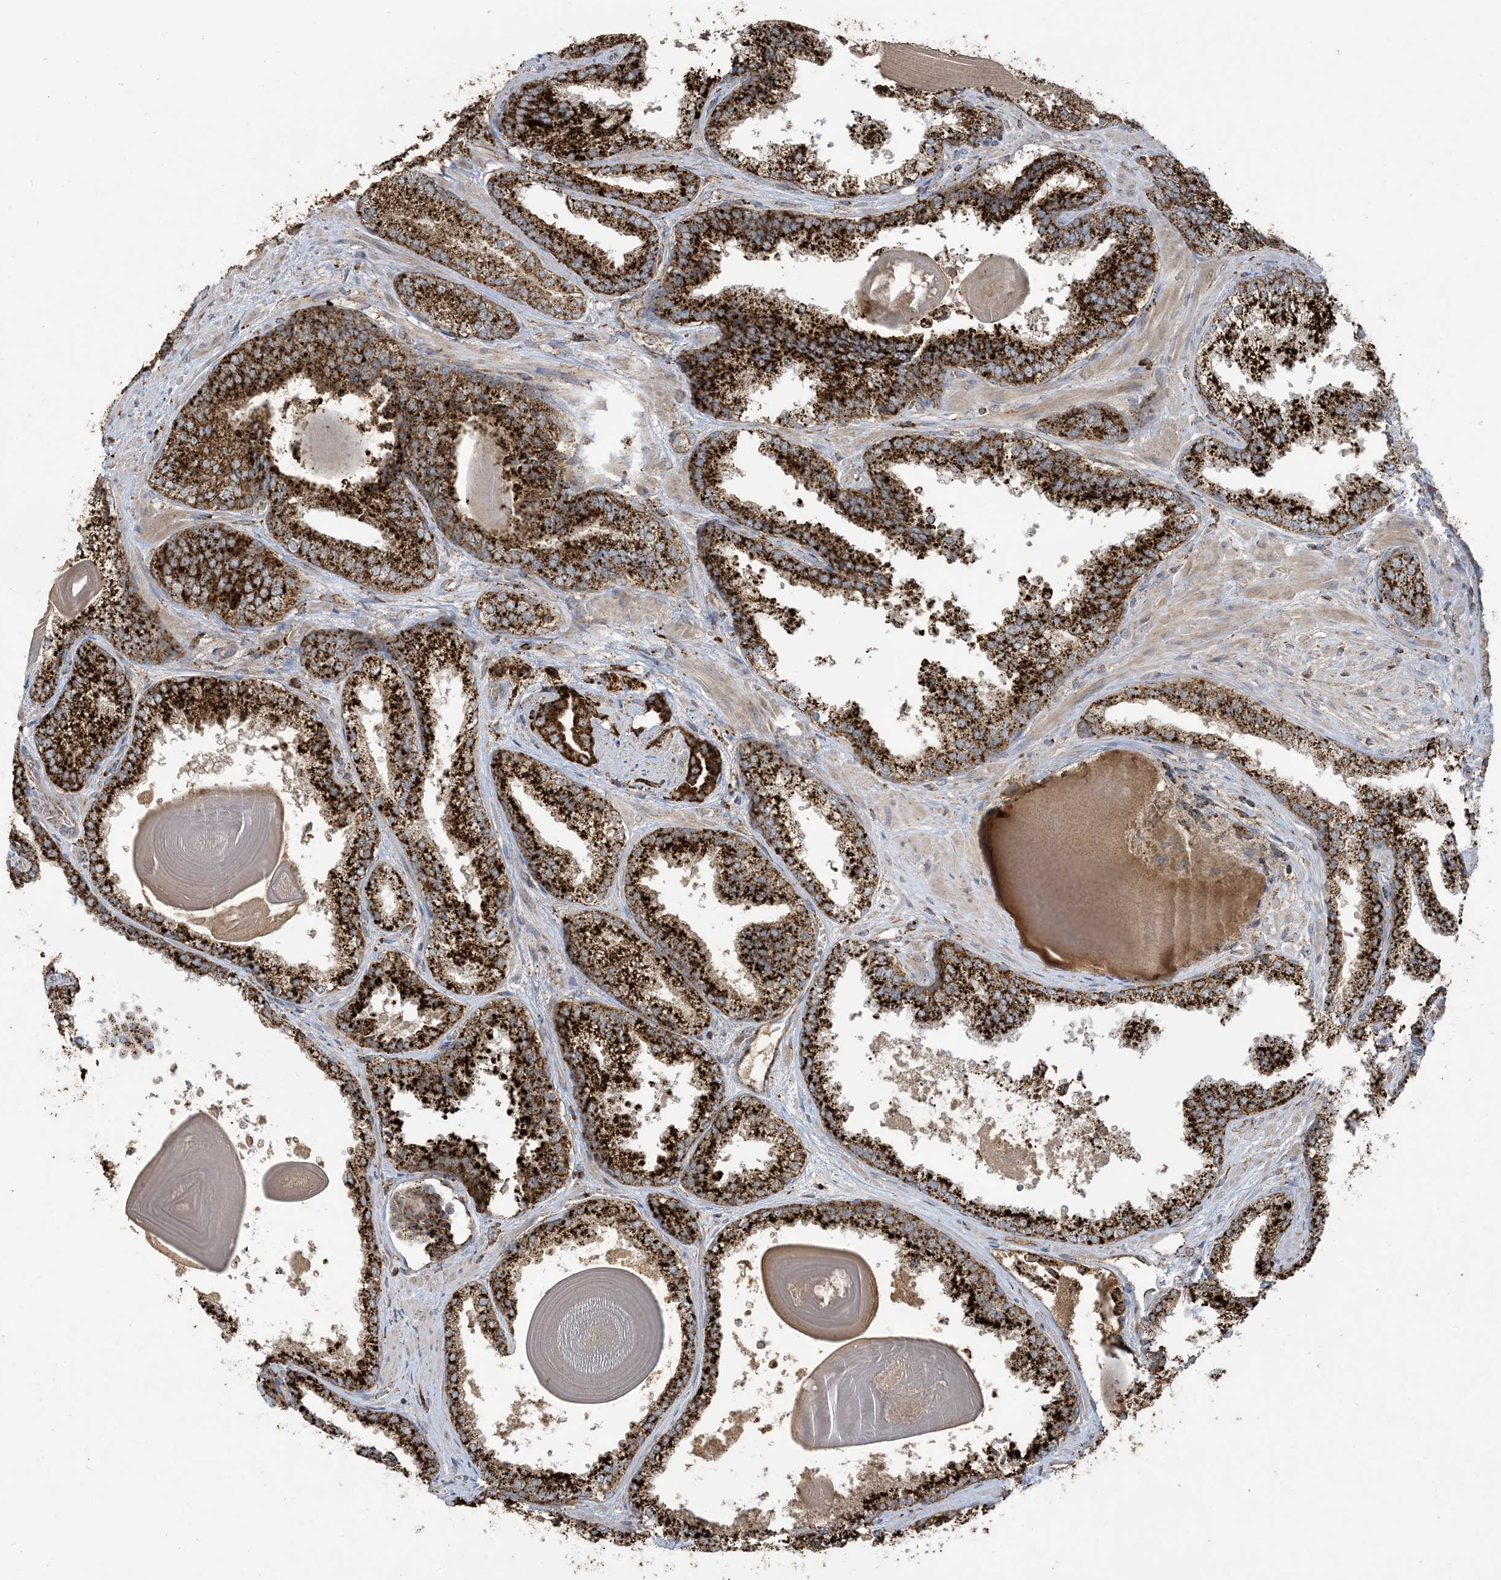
{"staining": {"intensity": "strong", "quantity": ">75%", "location": "cytoplasmic/membranous"}, "tissue": "prostate cancer", "cell_type": "Tumor cells", "image_type": "cancer", "snomed": [{"axis": "morphology", "description": "Adenocarcinoma, High grade"}, {"axis": "topography", "description": "Prostate"}], "caption": "Tumor cells demonstrate high levels of strong cytoplasmic/membranous staining in approximately >75% of cells in human prostate high-grade adenocarcinoma.", "gene": "AGA", "patient": {"sex": "male", "age": 73}}